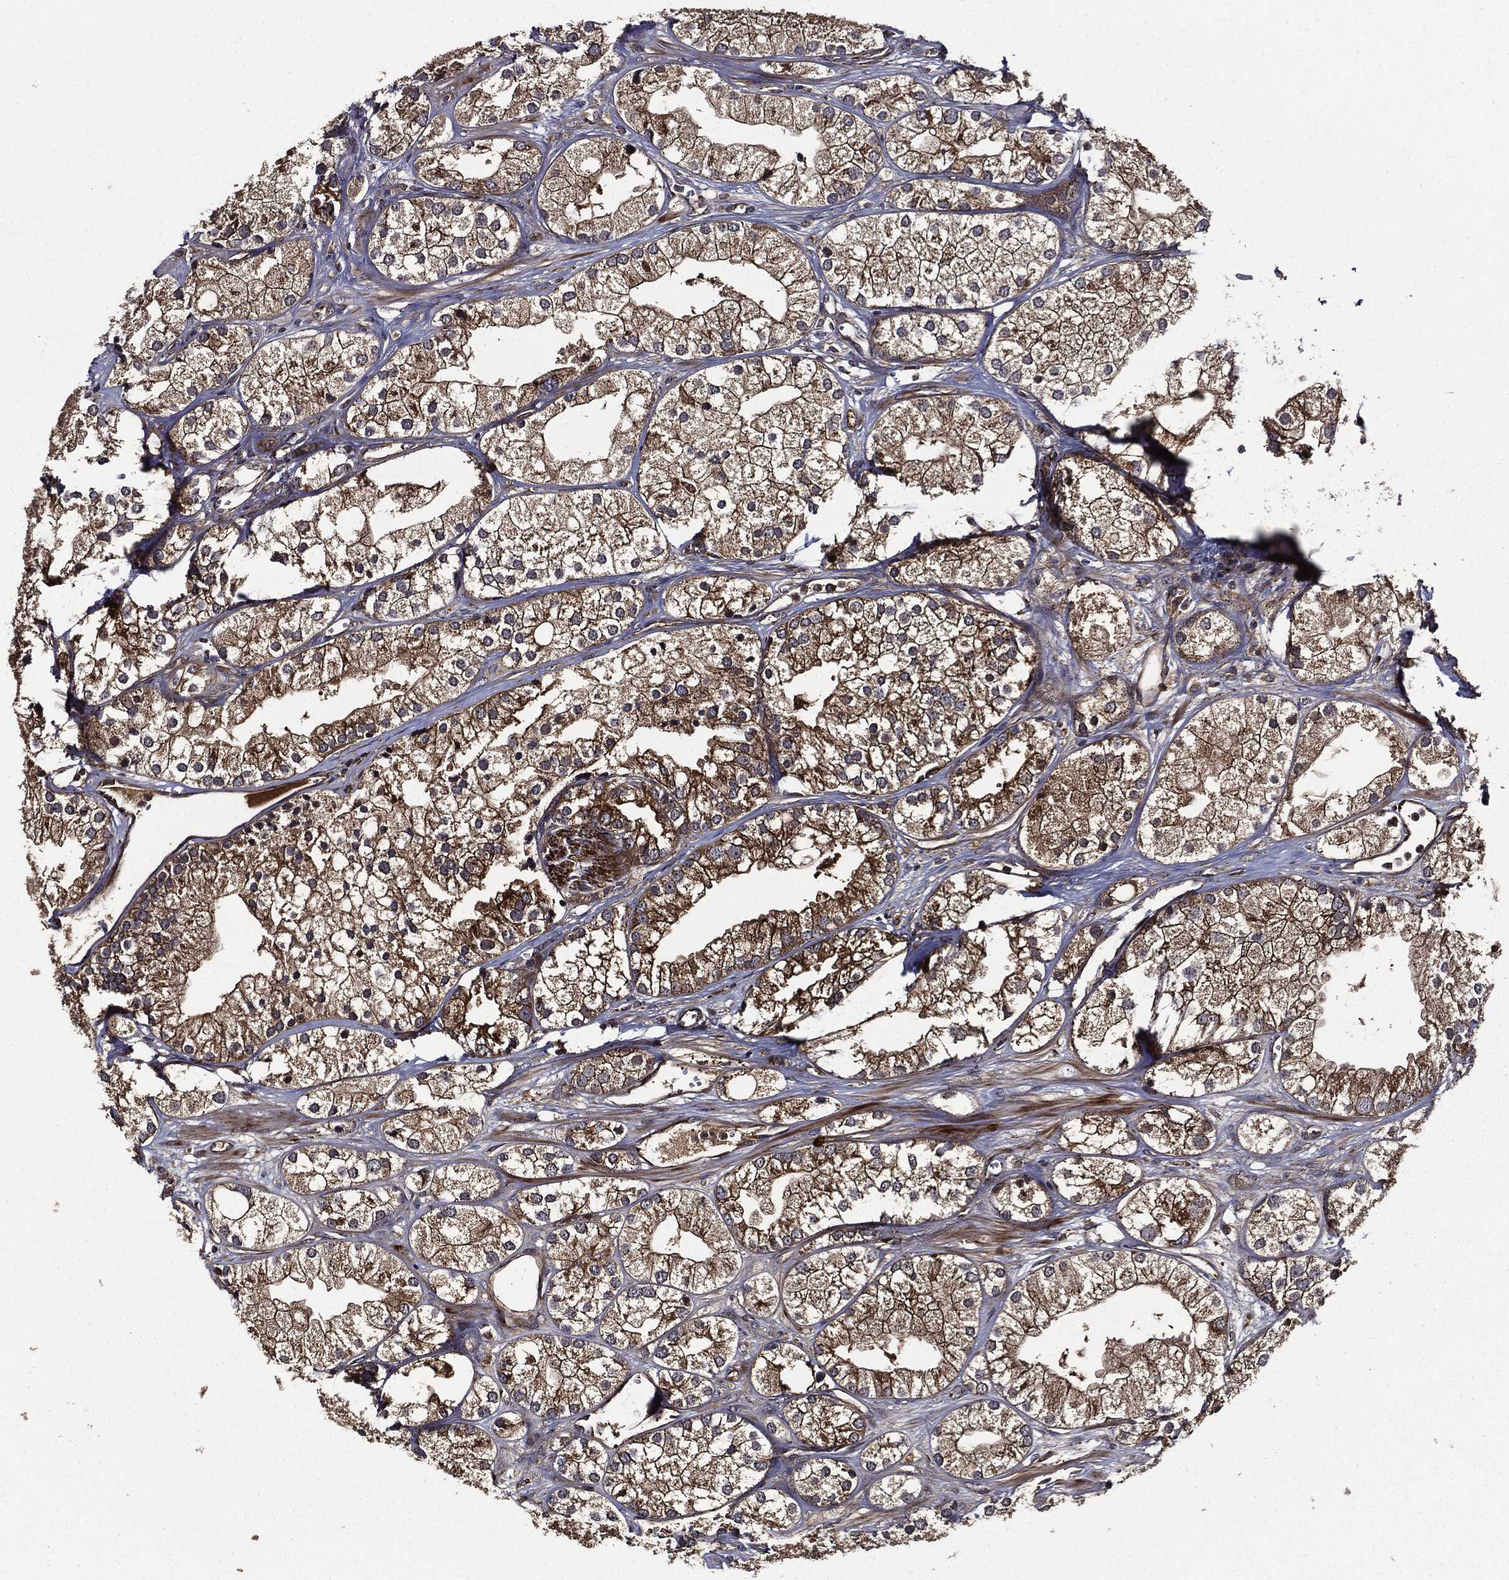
{"staining": {"intensity": "moderate", "quantity": ">75%", "location": "cytoplasmic/membranous"}, "tissue": "prostate cancer", "cell_type": "Tumor cells", "image_type": "cancer", "snomed": [{"axis": "morphology", "description": "Adenocarcinoma, NOS"}, {"axis": "topography", "description": "Prostate and seminal vesicle, NOS"}, {"axis": "topography", "description": "Prostate"}], "caption": "High-magnification brightfield microscopy of prostate adenocarcinoma stained with DAB (3,3'-diaminobenzidine) (brown) and counterstained with hematoxylin (blue). tumor cells exhibit moderate cytoplasmic/membranous expression is identified in approximately>75% of cells. (DAB = brown stain, brightfield microscopy at high magnification).", "gene": "HTT", "patient": {"sex": "male", "age": 79}}